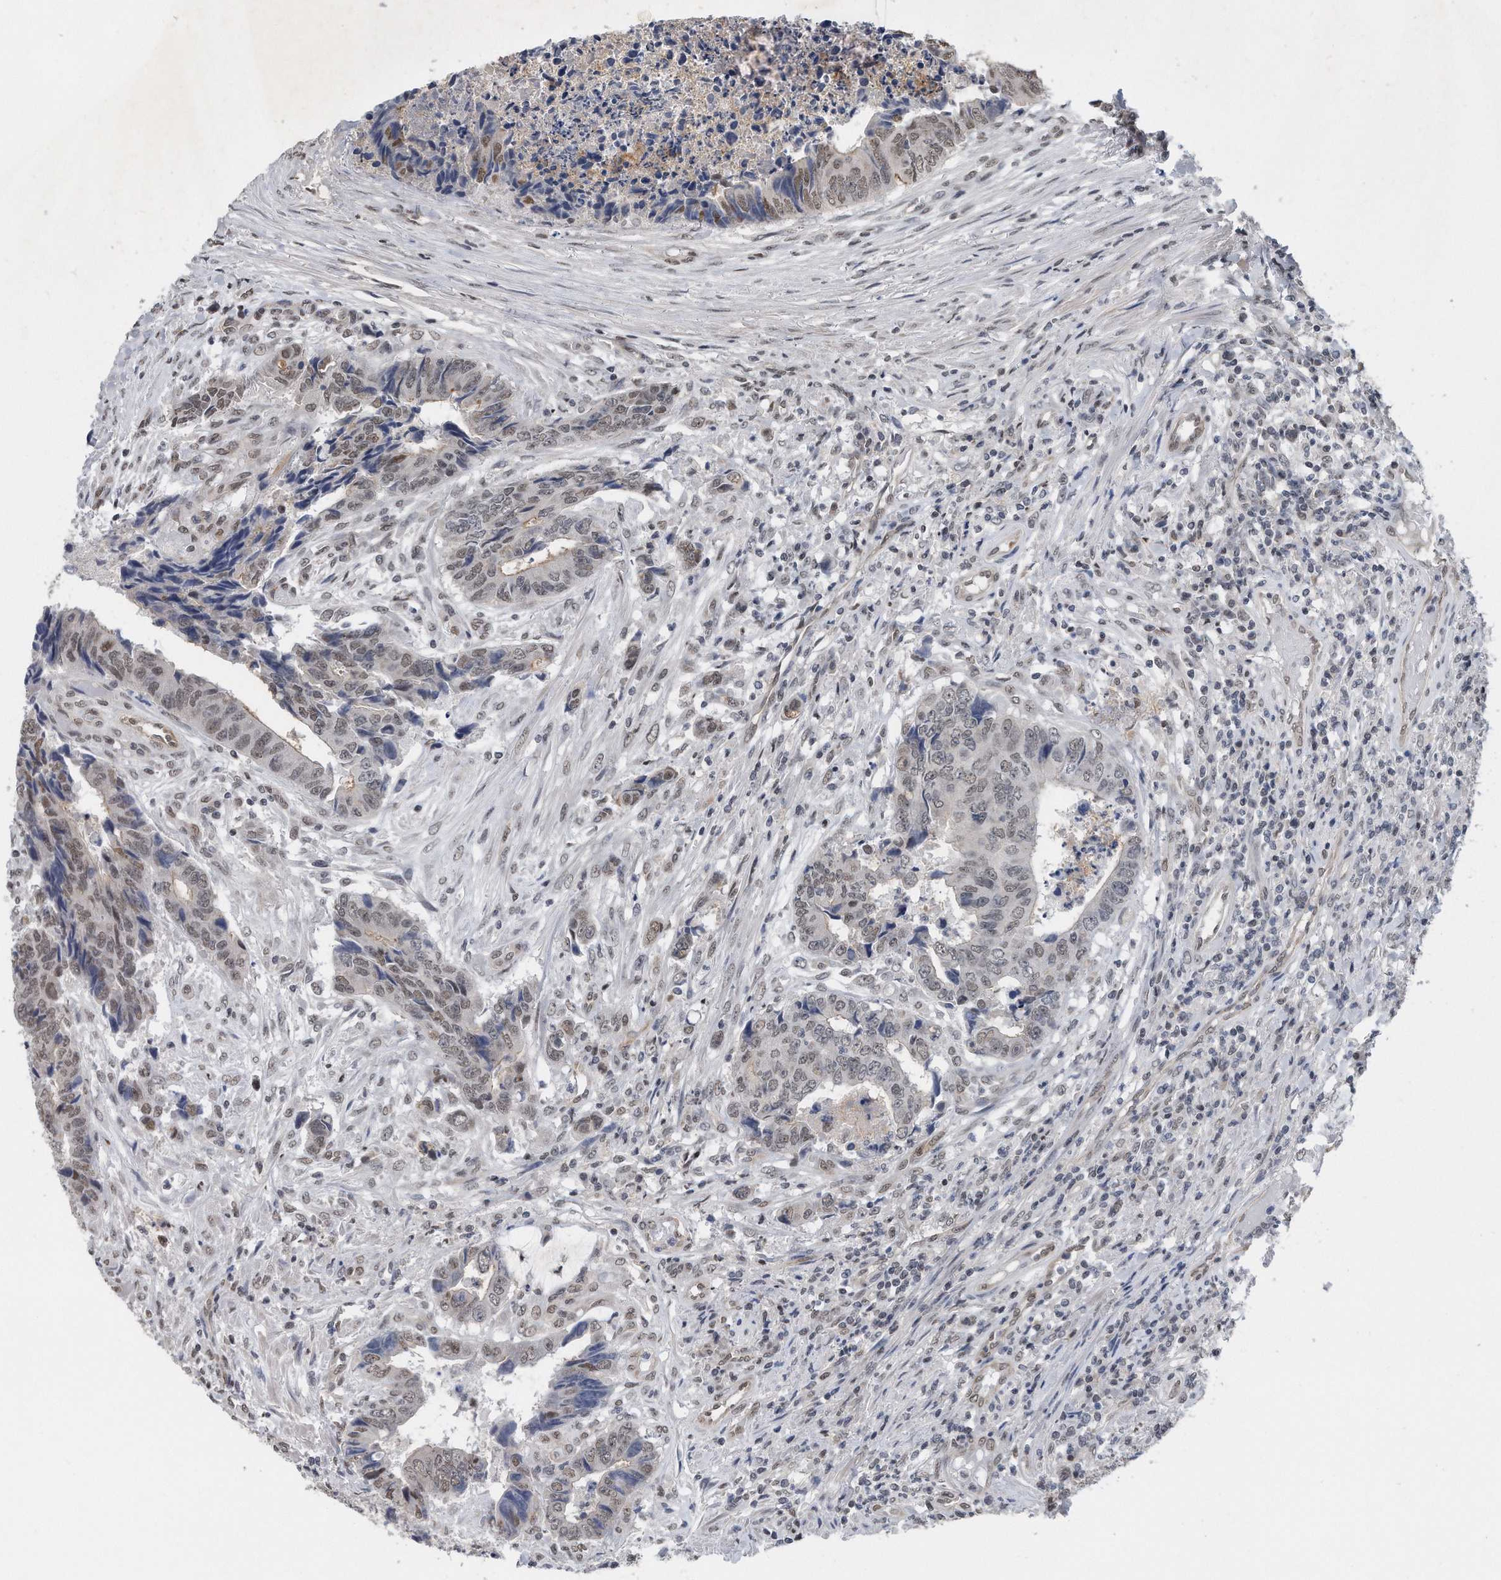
{"staining": {"intensity": "moderate", "quantity": "25%-75%", "location": "nuclear"}, "tissue": "colorectal cancer", "cell_type": "Tumor cells", "image_type": "cancer", "snomed": [{"axis": "morphology", "description": "Adenocarcinoma, NOS"}, {"axis": "topography", "description": "Rectum"}], "caption": "Human adenocarcinoma (colorectal) stained with a brown dye exhibits moderate nuclear positive positivity in about 25%-75% of tumor cells.", "gene": "TP53INP1", "patient": {"sex": "male", "age": 84}}